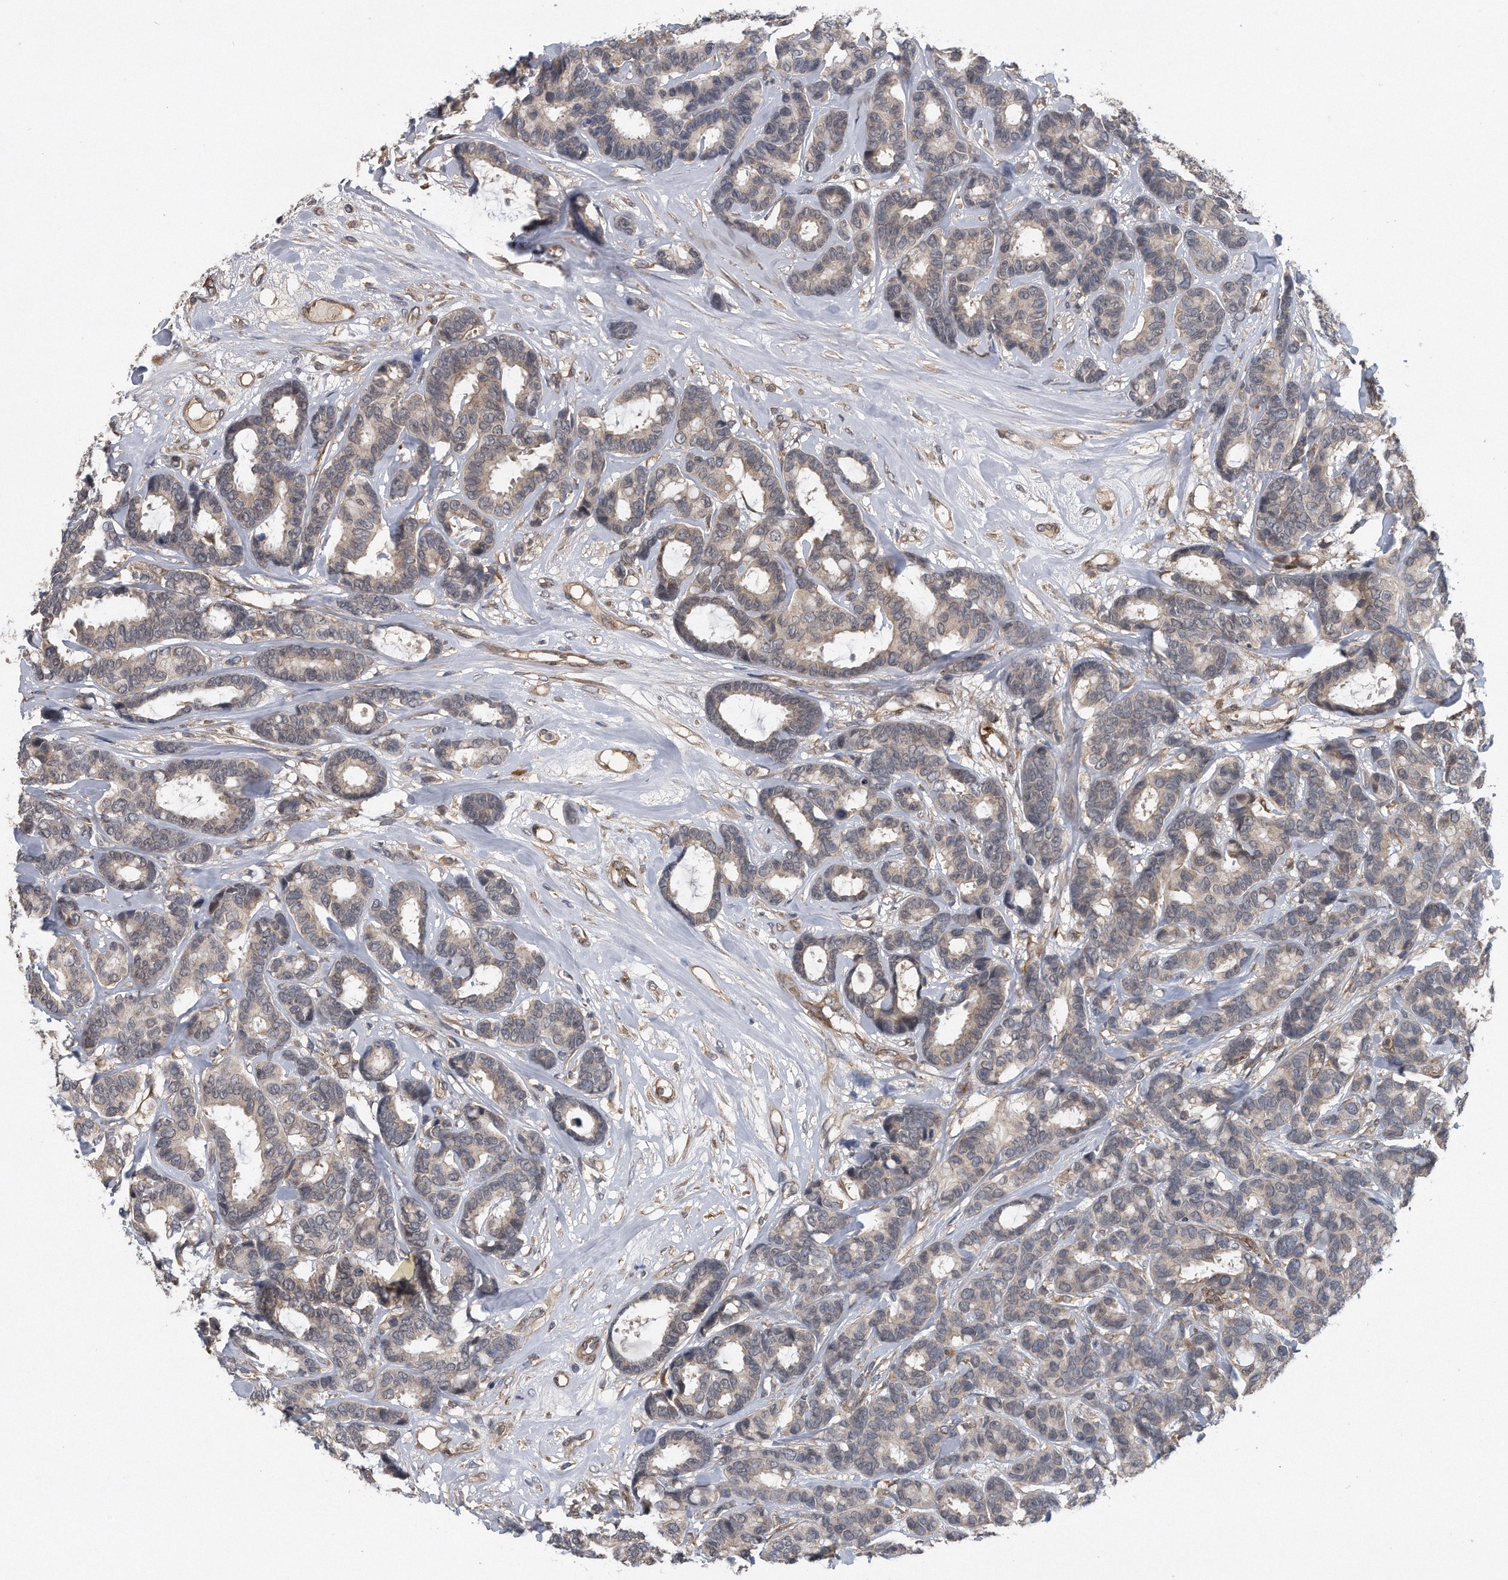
{"staining": {"intensity": "weak", "quantity": "25%-75%", "location": "cytoplasmic/membranous"}, "tissue": "breast cancer", "cell_type": "Tumor cells", "image_type": "cancer", "snomed": [{"axis": "morphology", "description": "Duct carcinoma"}, {"axis": "topography", "description": "Breast"}], "caption": "Immunohistochemistry (IHC) (DAB) staining of human breast cancer reveals weak cytoplasmic/membranous protein expression in about 25%-75% of tumor cells.", "gene": "ZNF79", "patient": {"sex": "female", "age": 87}}